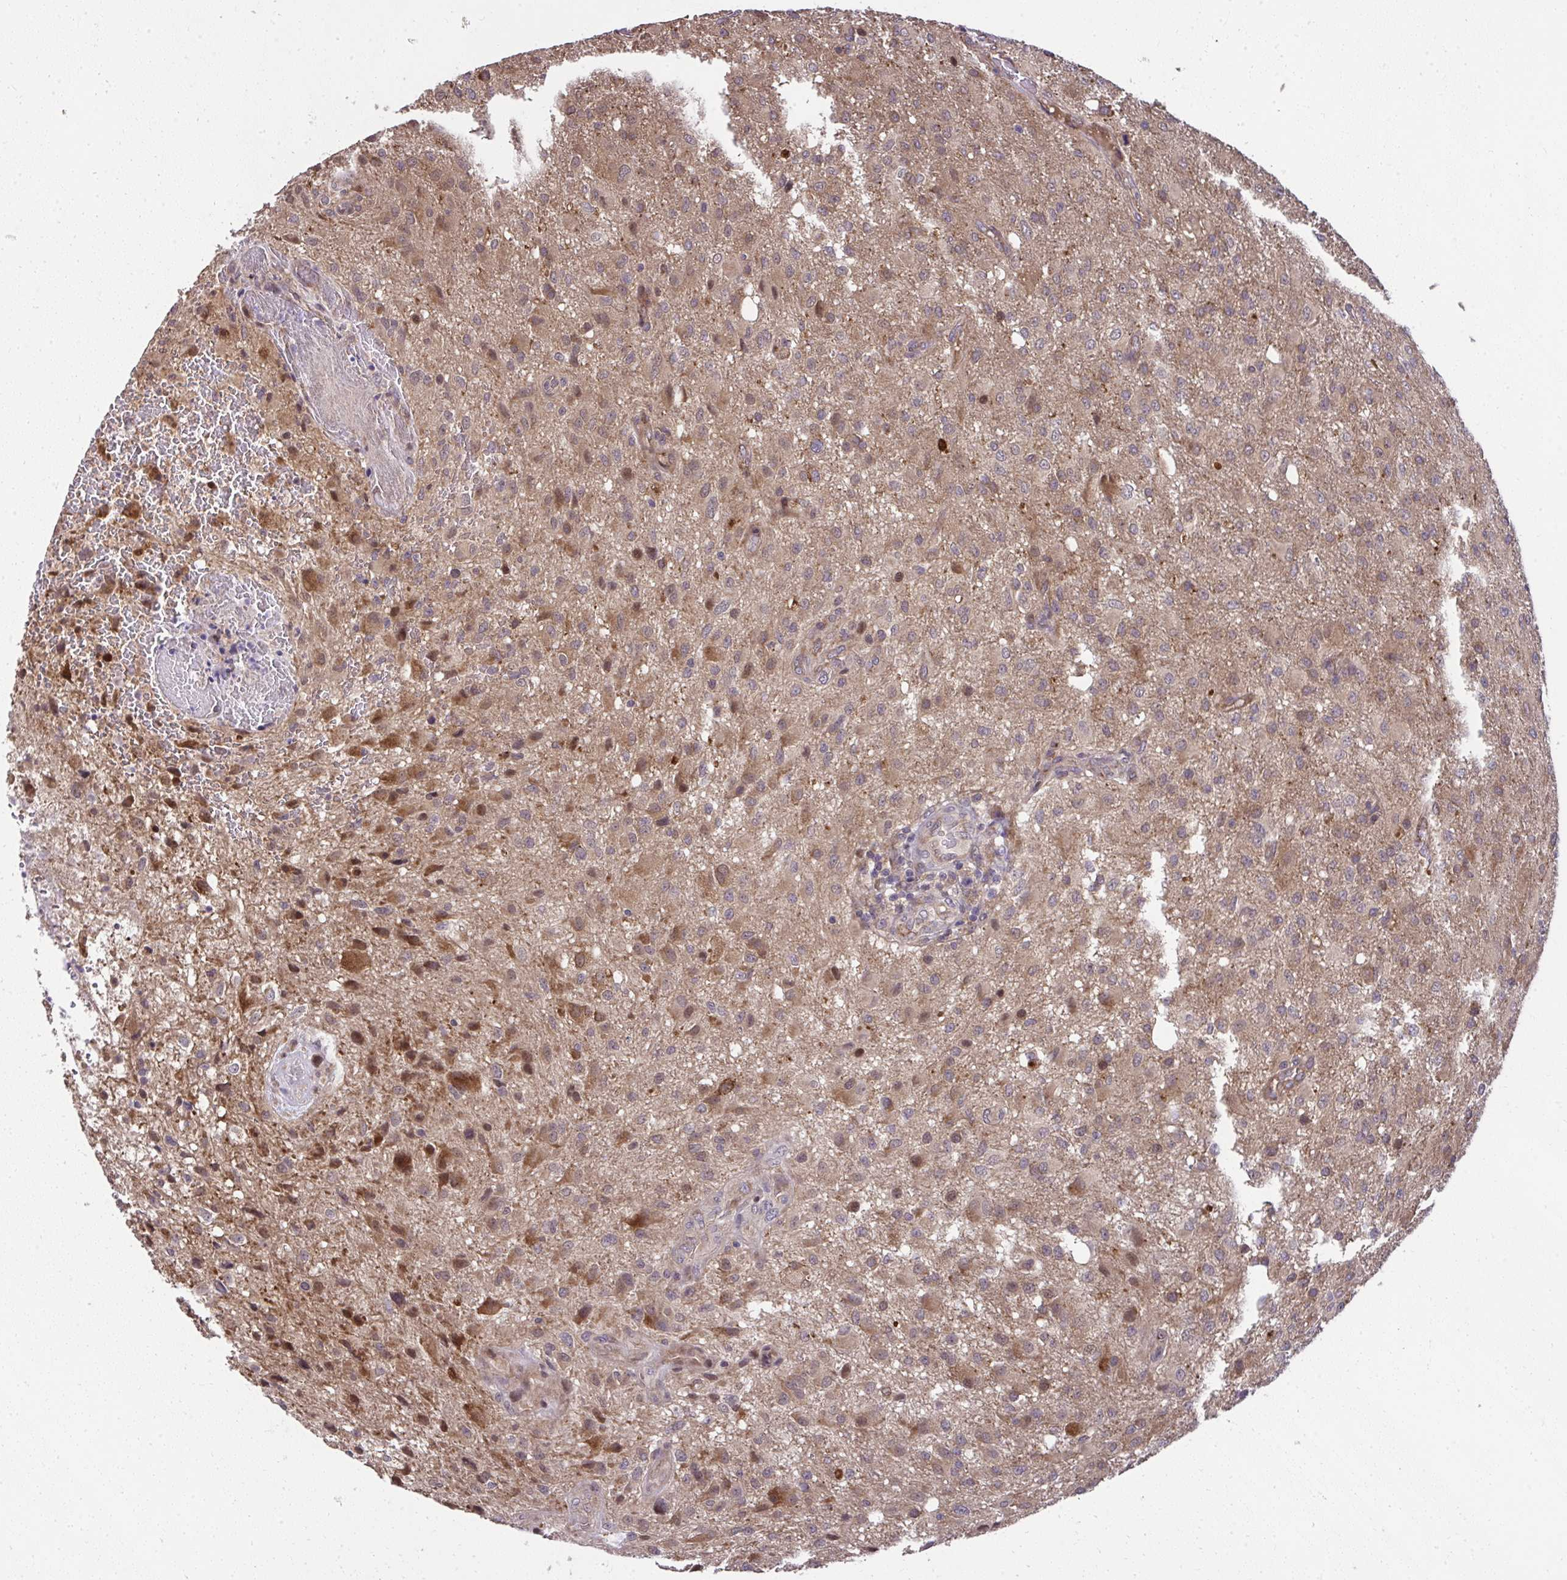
{"staining": {"intensity": "moderate", "quantity": ">75%", "location": "cytoplasmic/membranous,nuclear"}, "tissue": "glioma", "cell_type": "Tumor cells", "image_type": "cancer", "snomed": [{"axis": "morphology", "description": "Glioma, malignant, High grade"}, {"axis": "topography", "description": "Brain"}], "caption": "Glioma tissue demonstrates moderate cytoplasmic/membranous and nuclear positivity in approximately >75% of tumor cells, visualized by immunohistochemistry.", "gene": "RDH14", "patient": {"sex": "male", "age": 53}}